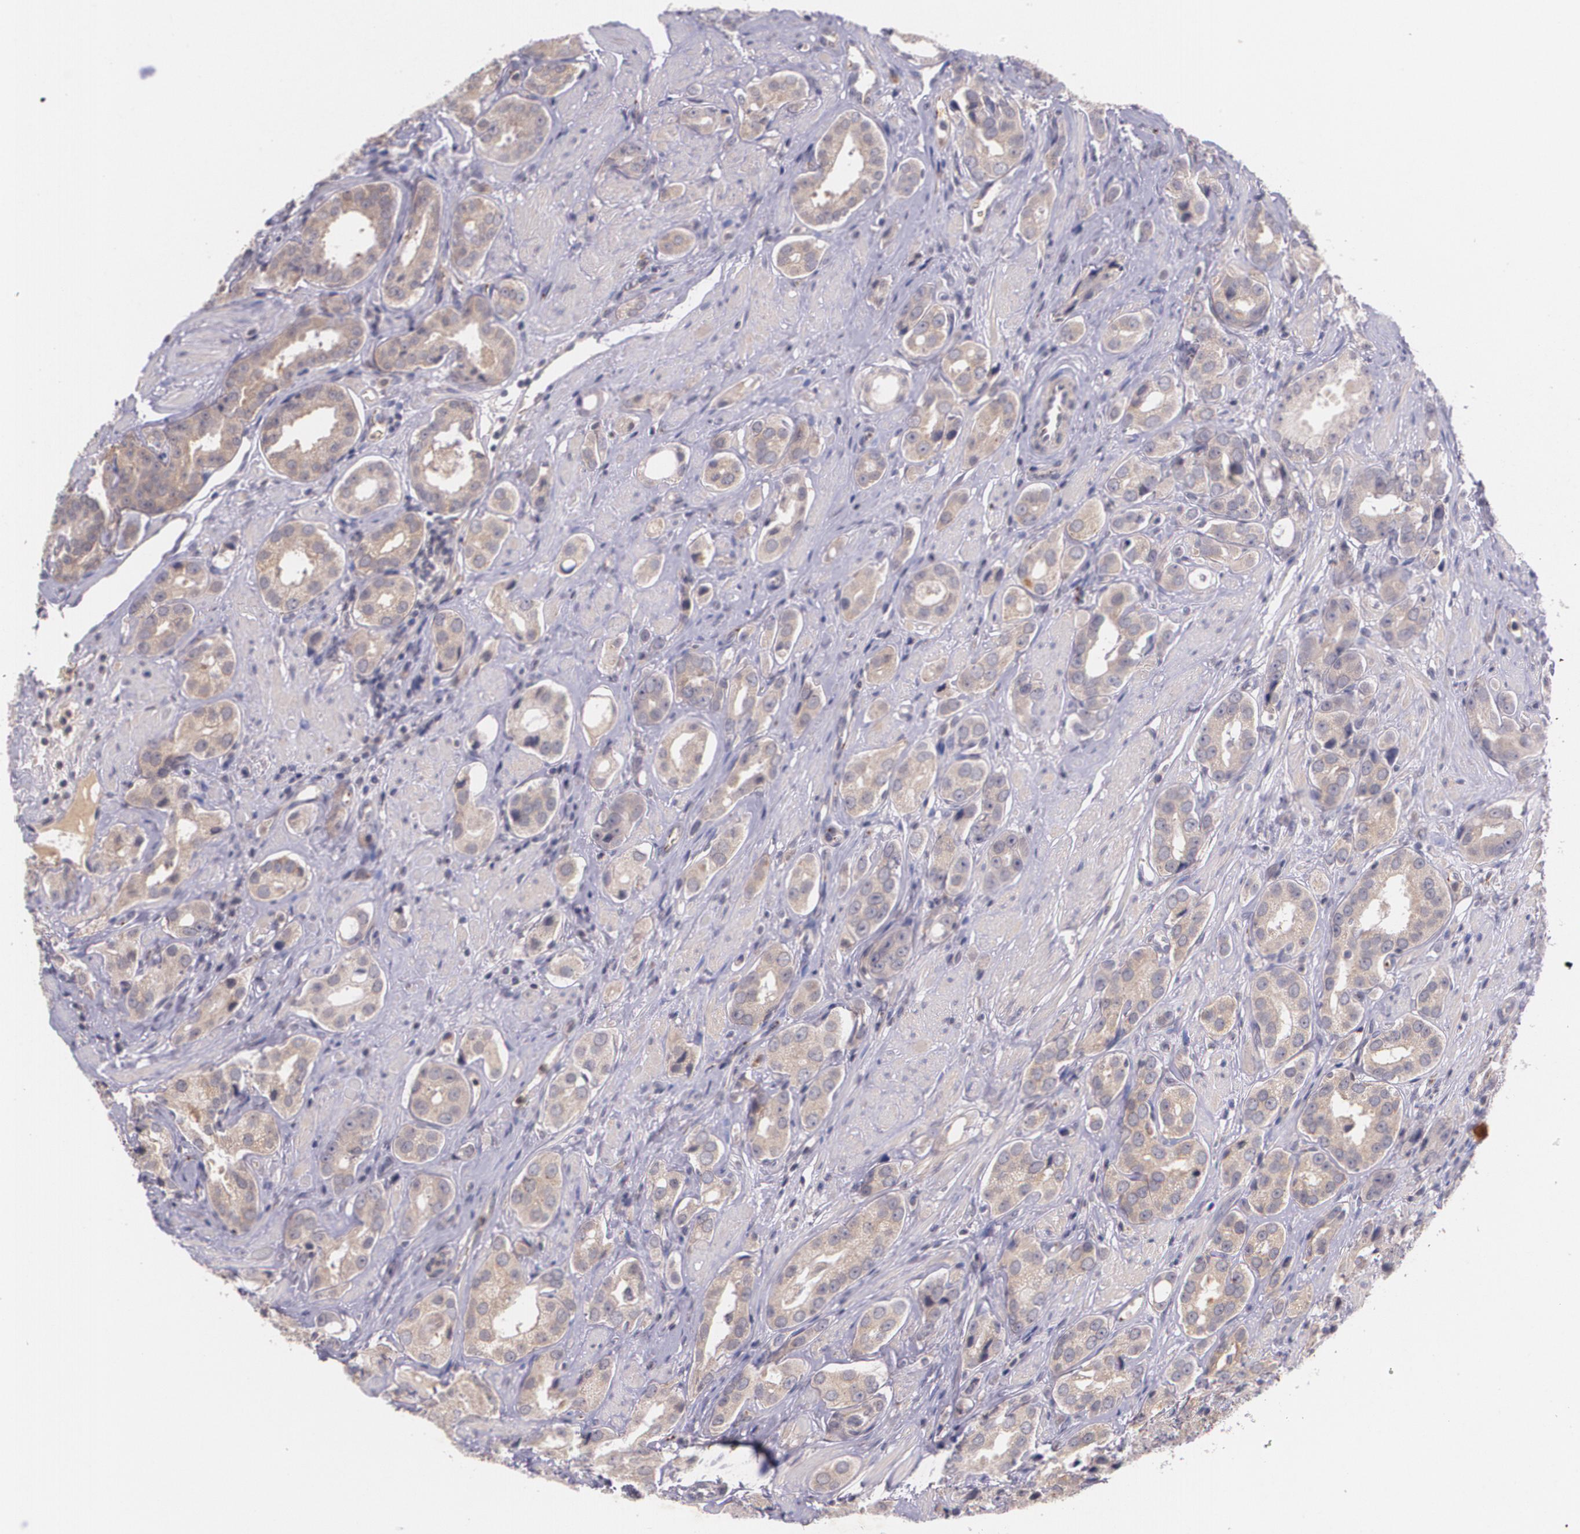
{"staining": {"intensity": "moderate", "quantity": ">75%", "location": "cytoplasmic/membranous"}, "tissue": "prostate cancer", "cell_type": "Tumor cells", "image_type": "cancer", "snomed": [{"axis": "morphology", "description": "Adenocarcinoma, Medium grade"}, {"axis": "topography", "description": "Prostate"}], "caption": "An image showing moderate cytoplasmic/membranous positivity in about >75% of tumor cells in prostate cancer (medium-grade adenocarcinoma), as visualized by brown immunohistochemical staining.", "gene": "TM4SF1", "patient": {"sex": "male", "age": 53}}